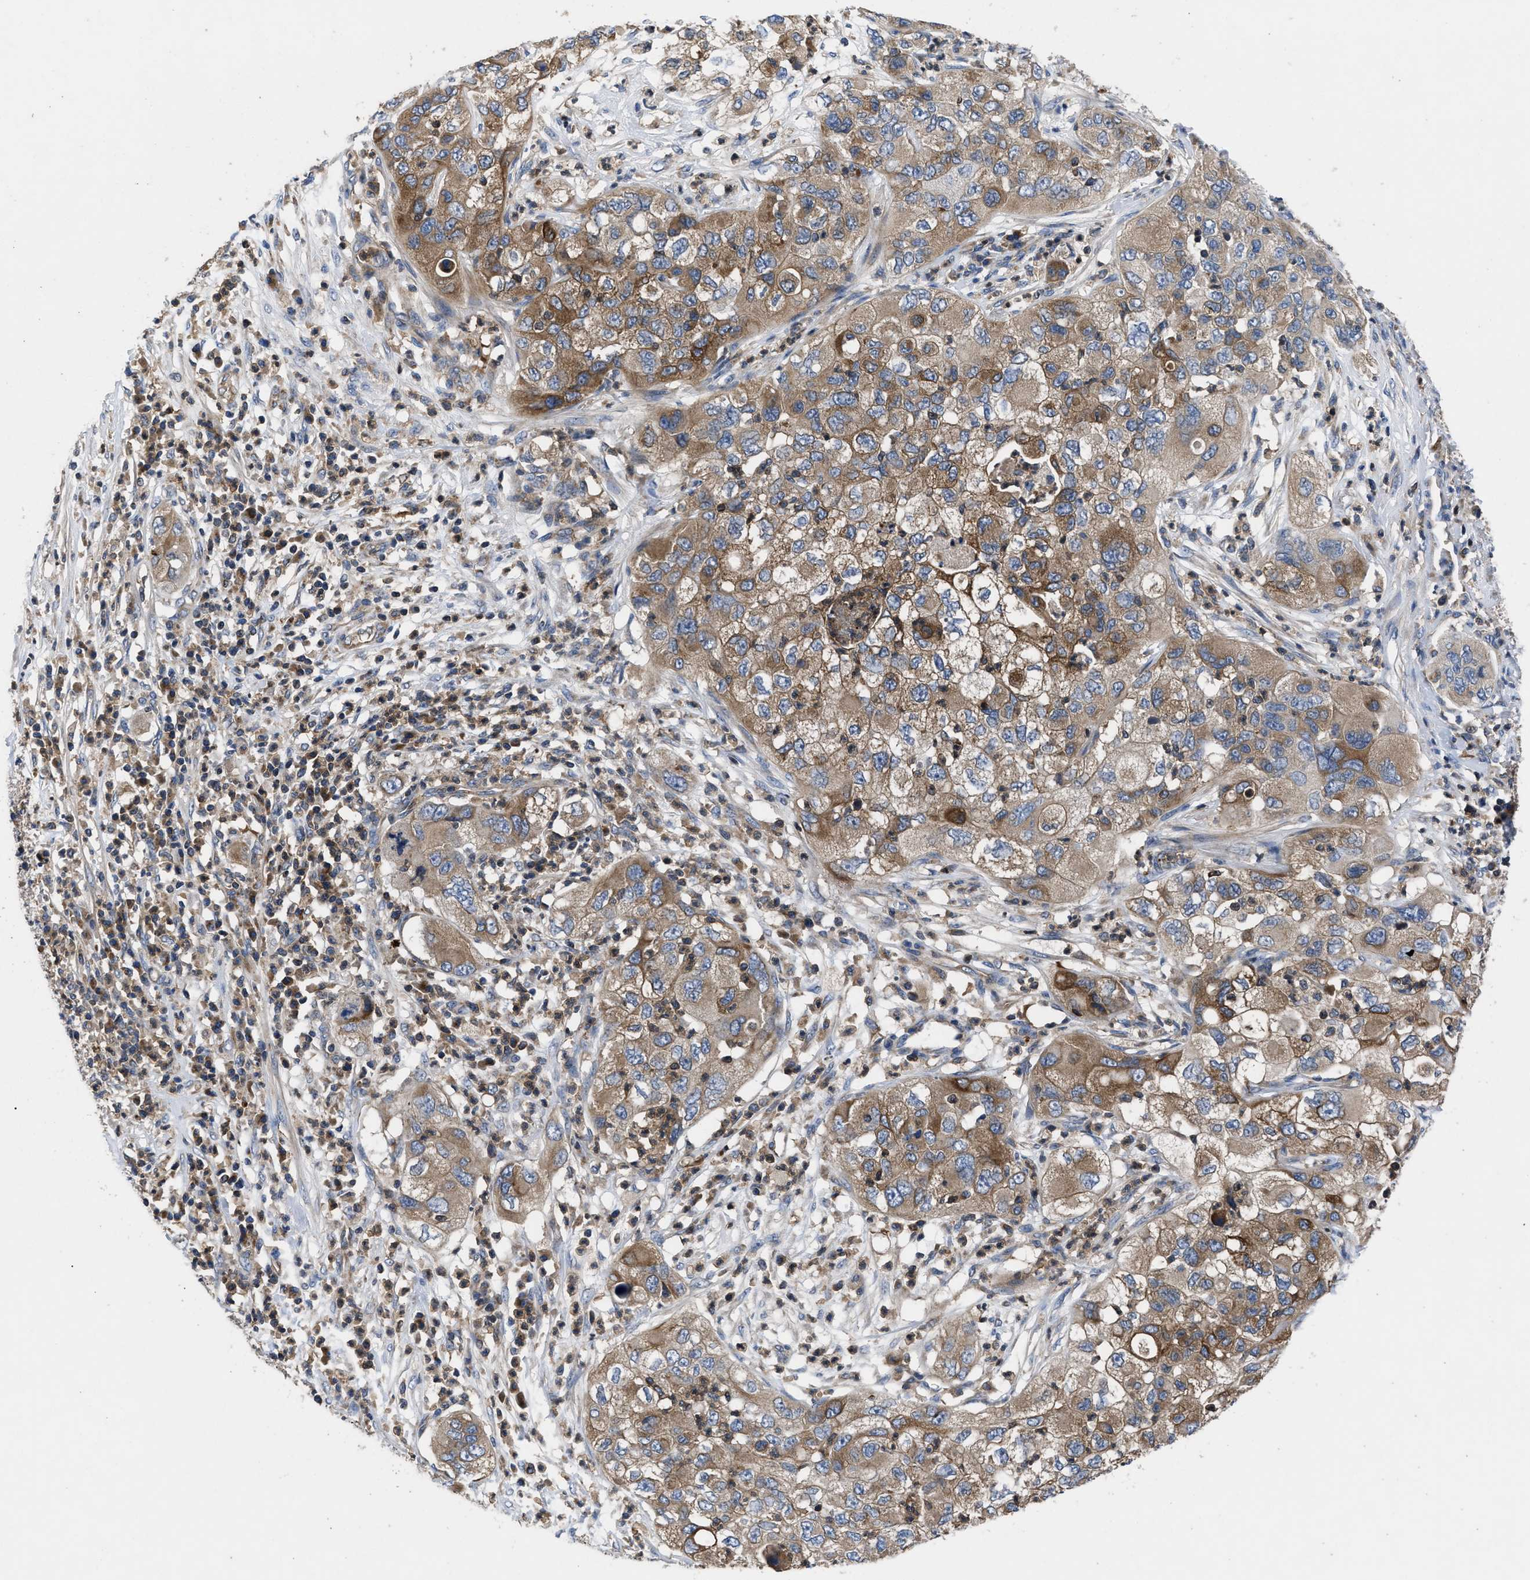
{"staining": {"intensity": "moderate", "quantity": ">75%", "location": "cytoplasmic/membranous"}, "tissue": "pancreatic cancer", "cell_type": "Tumor cells", "image_type": "cancer", "snomed": [{"axis": "morphology", "description": "Adenocarcinoma, NOS"}, {"axis": "topography", "description": "Pancreas"}], "caption": "Immunohistochemical staining of pancreatic adenocarcinoma shows moderate cytoplasmic/membranous protein positivity in about >75% of tumor cells.", "gene": "YBEY", "patient": {"sex": "female", "age": 78}}